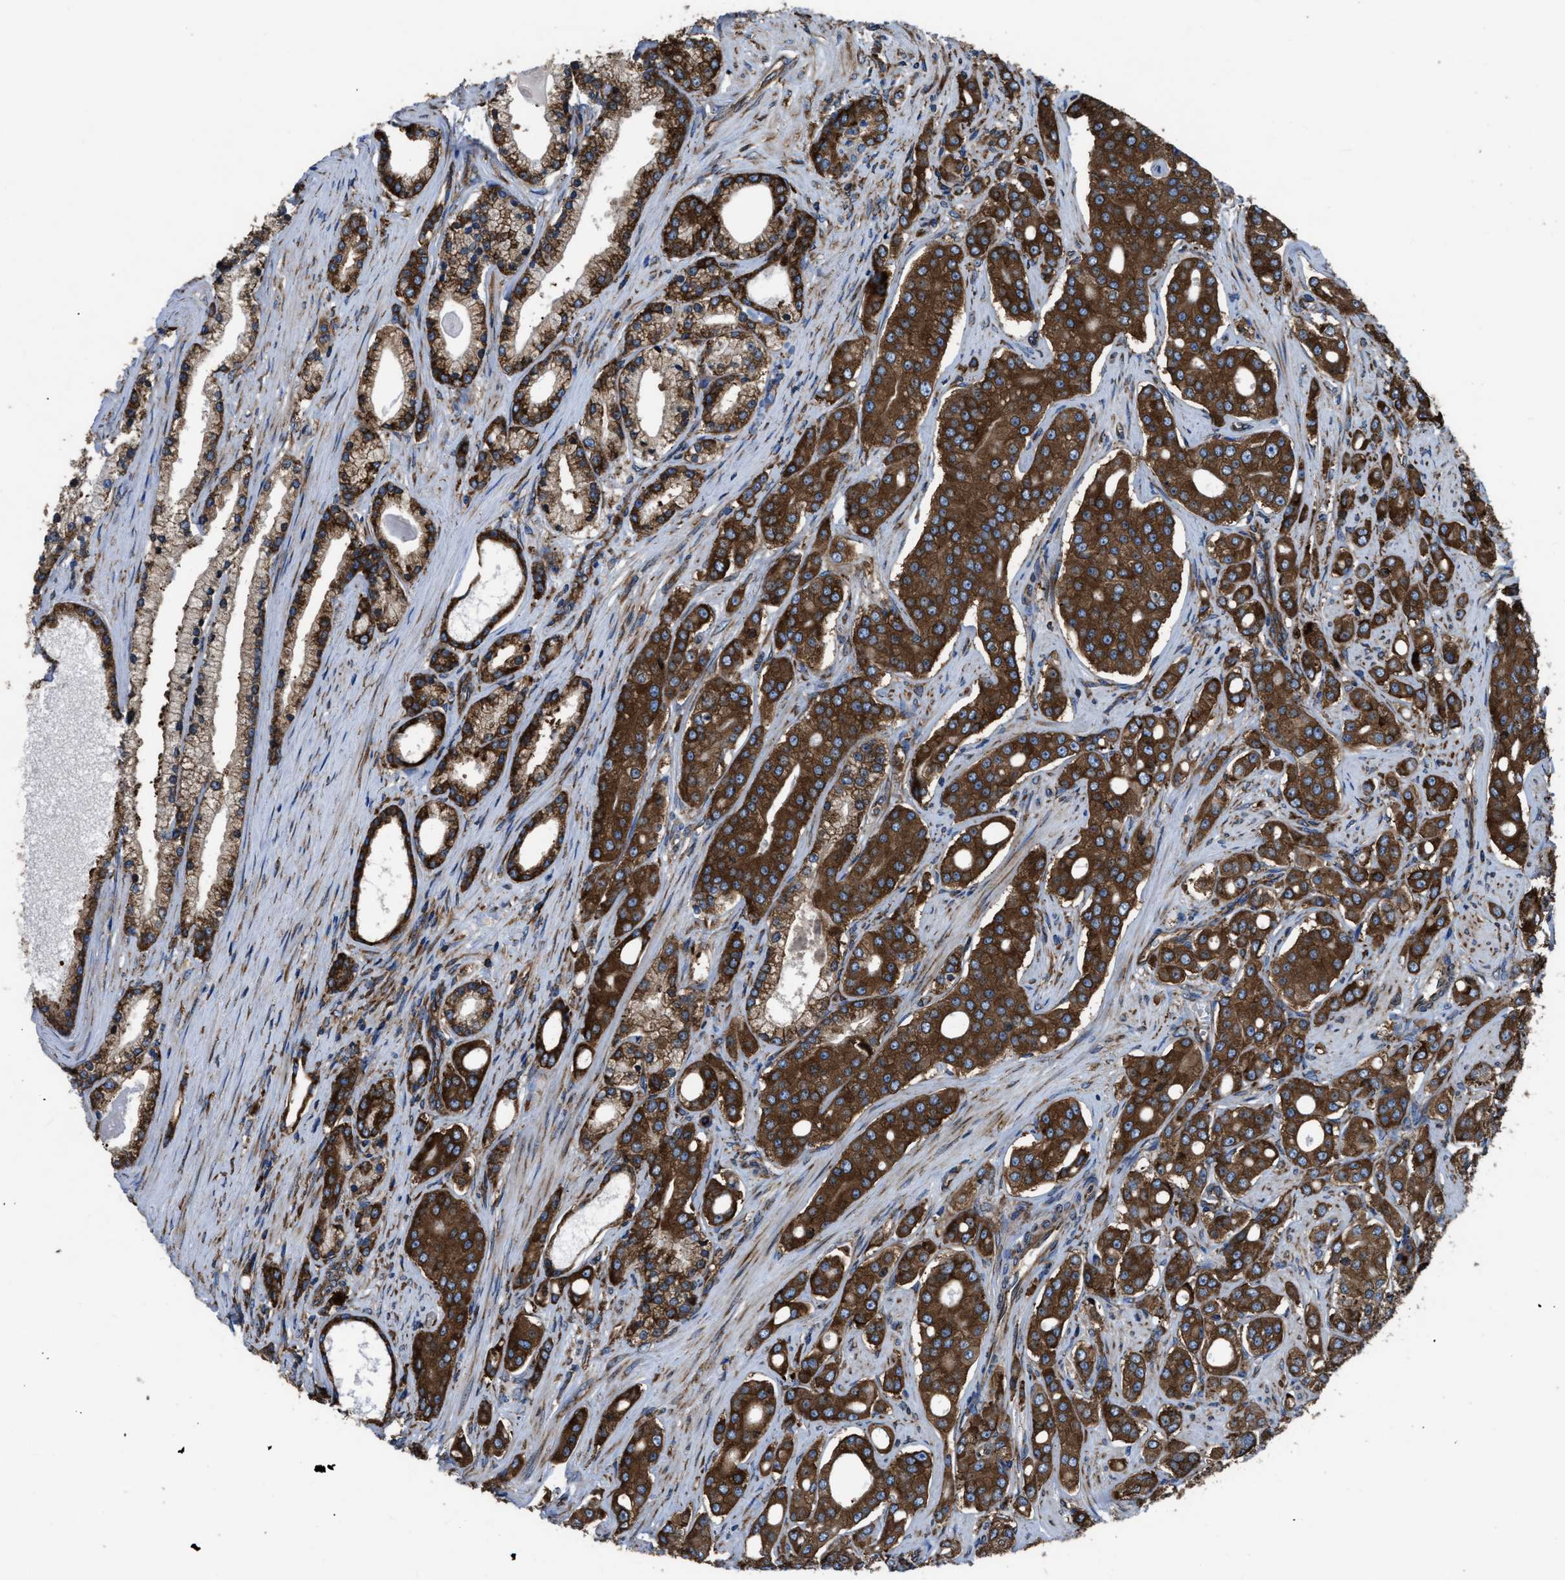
{"staining": {"intensity": "strong", "quantity": ">75%", "location": "cytoplasmic/membranous"}, "tissue": "prostate cancer", "cell_type": "Tumor cells", "image_type": "cancer", "snomed": [{"axis": "morphology", "description": "Adenocarcinoma, High grade"}, {"axis": "topography", "description": "Prostate"}], "caption": "The histopathology image exhibits staining of prostate high-grade adenocarcinoma, revealing strong cytoplasmic/membranous protein positivity (brown color) within tumor cells.", "gene": "CAPRIN1", "patient": {"sex": "male", "age": 71}}